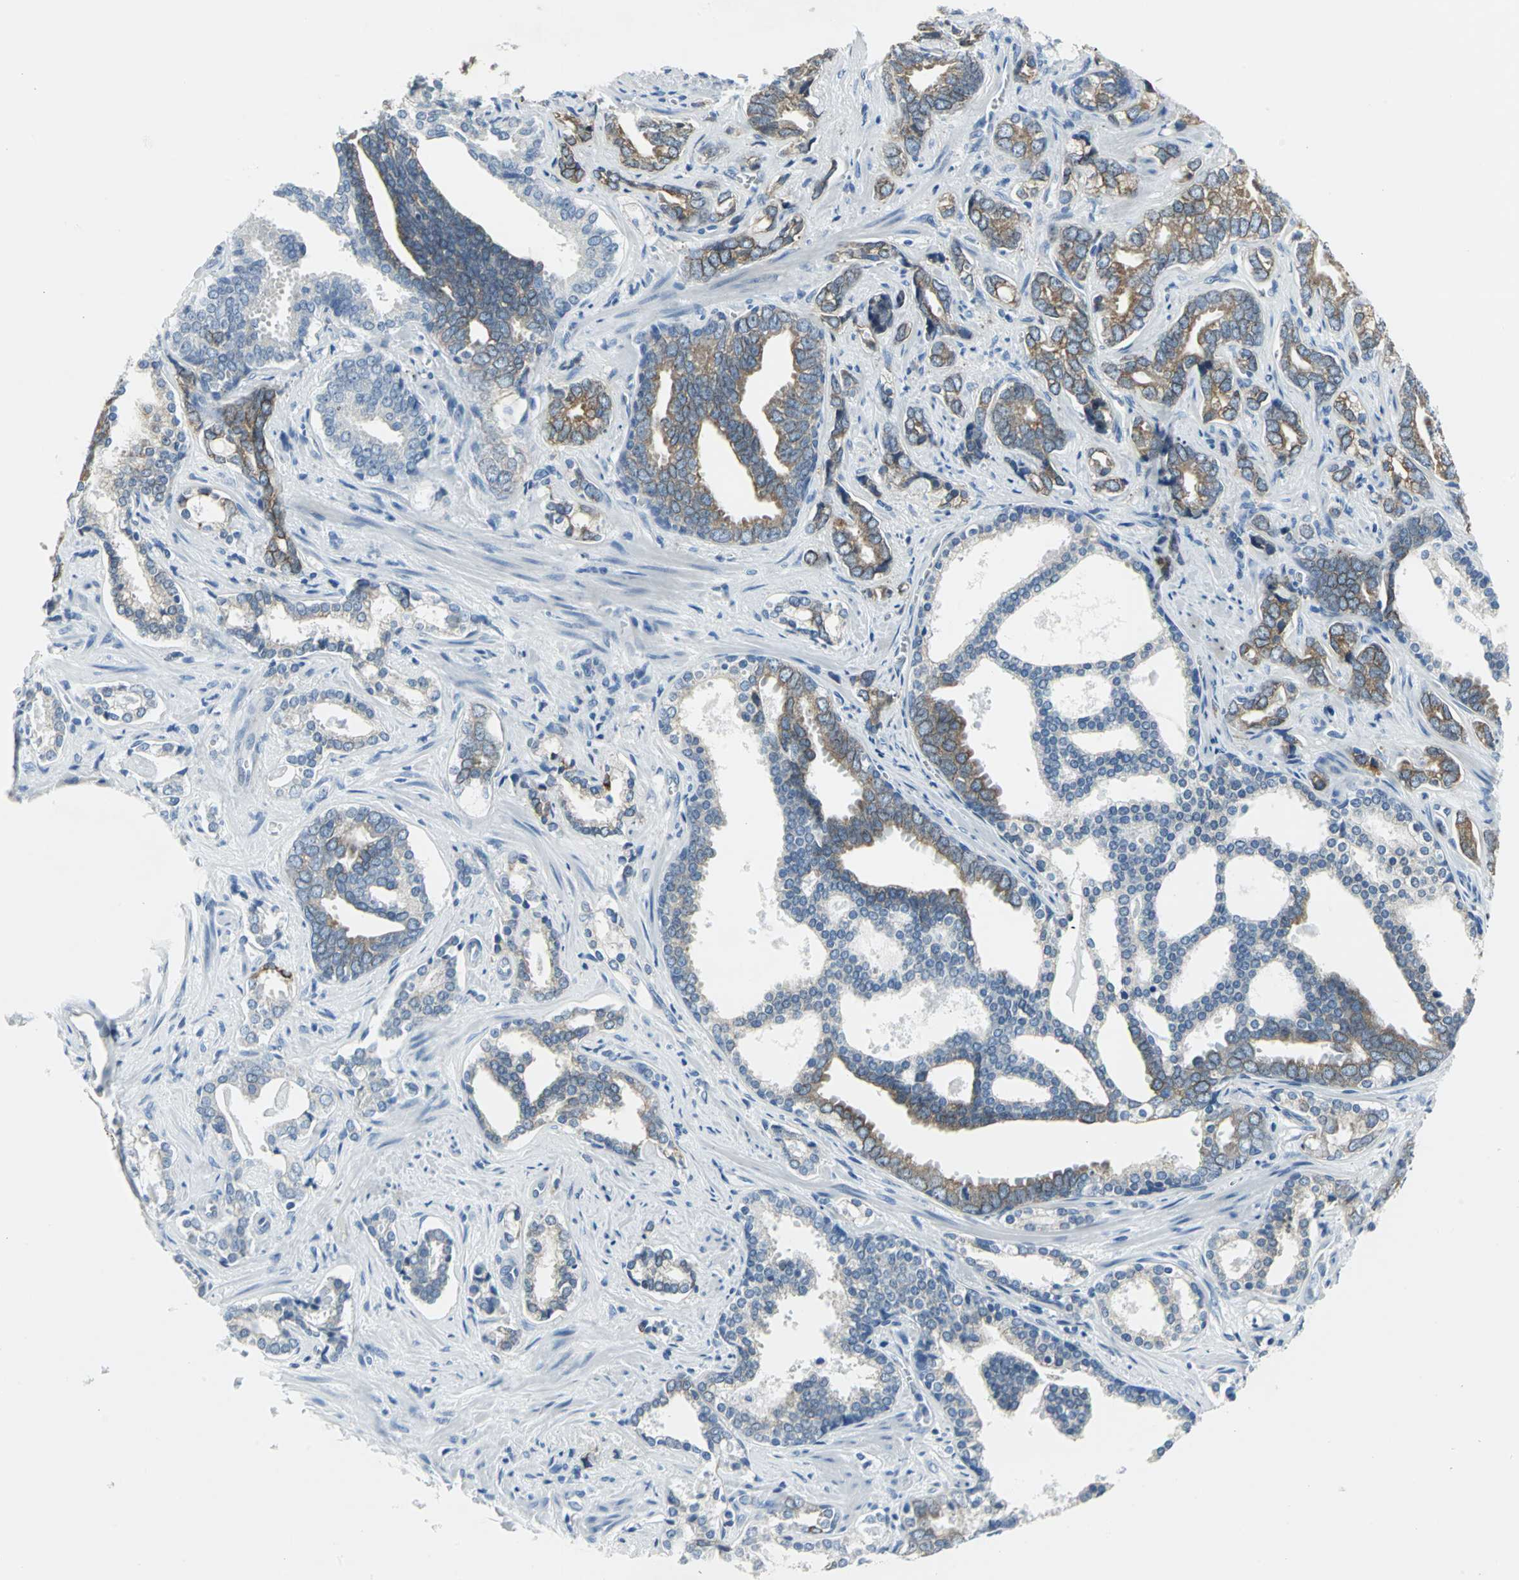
{"staining": {"intensity": "moderate", "quantity": "25%-75%", "location": "cytoplasmic/membranous"}, "tissue": "prostate cancer", "cell_type": "Tumor cells", "image_type": "cancer", "snomed": [{"axis": "morphology", "description": "Adenocarcinoma, High grade"}, {"axis": "topography", "description": "Prostate"}], "caption": "There is medium levels of moderate cytoplasmic/membranous expression in tumor cells of prostate cancer, as demonstrated by immunohistochemical staining (brown color).", "gene": "CYB5A", "patient": {"sex": "male", "age": 67}}